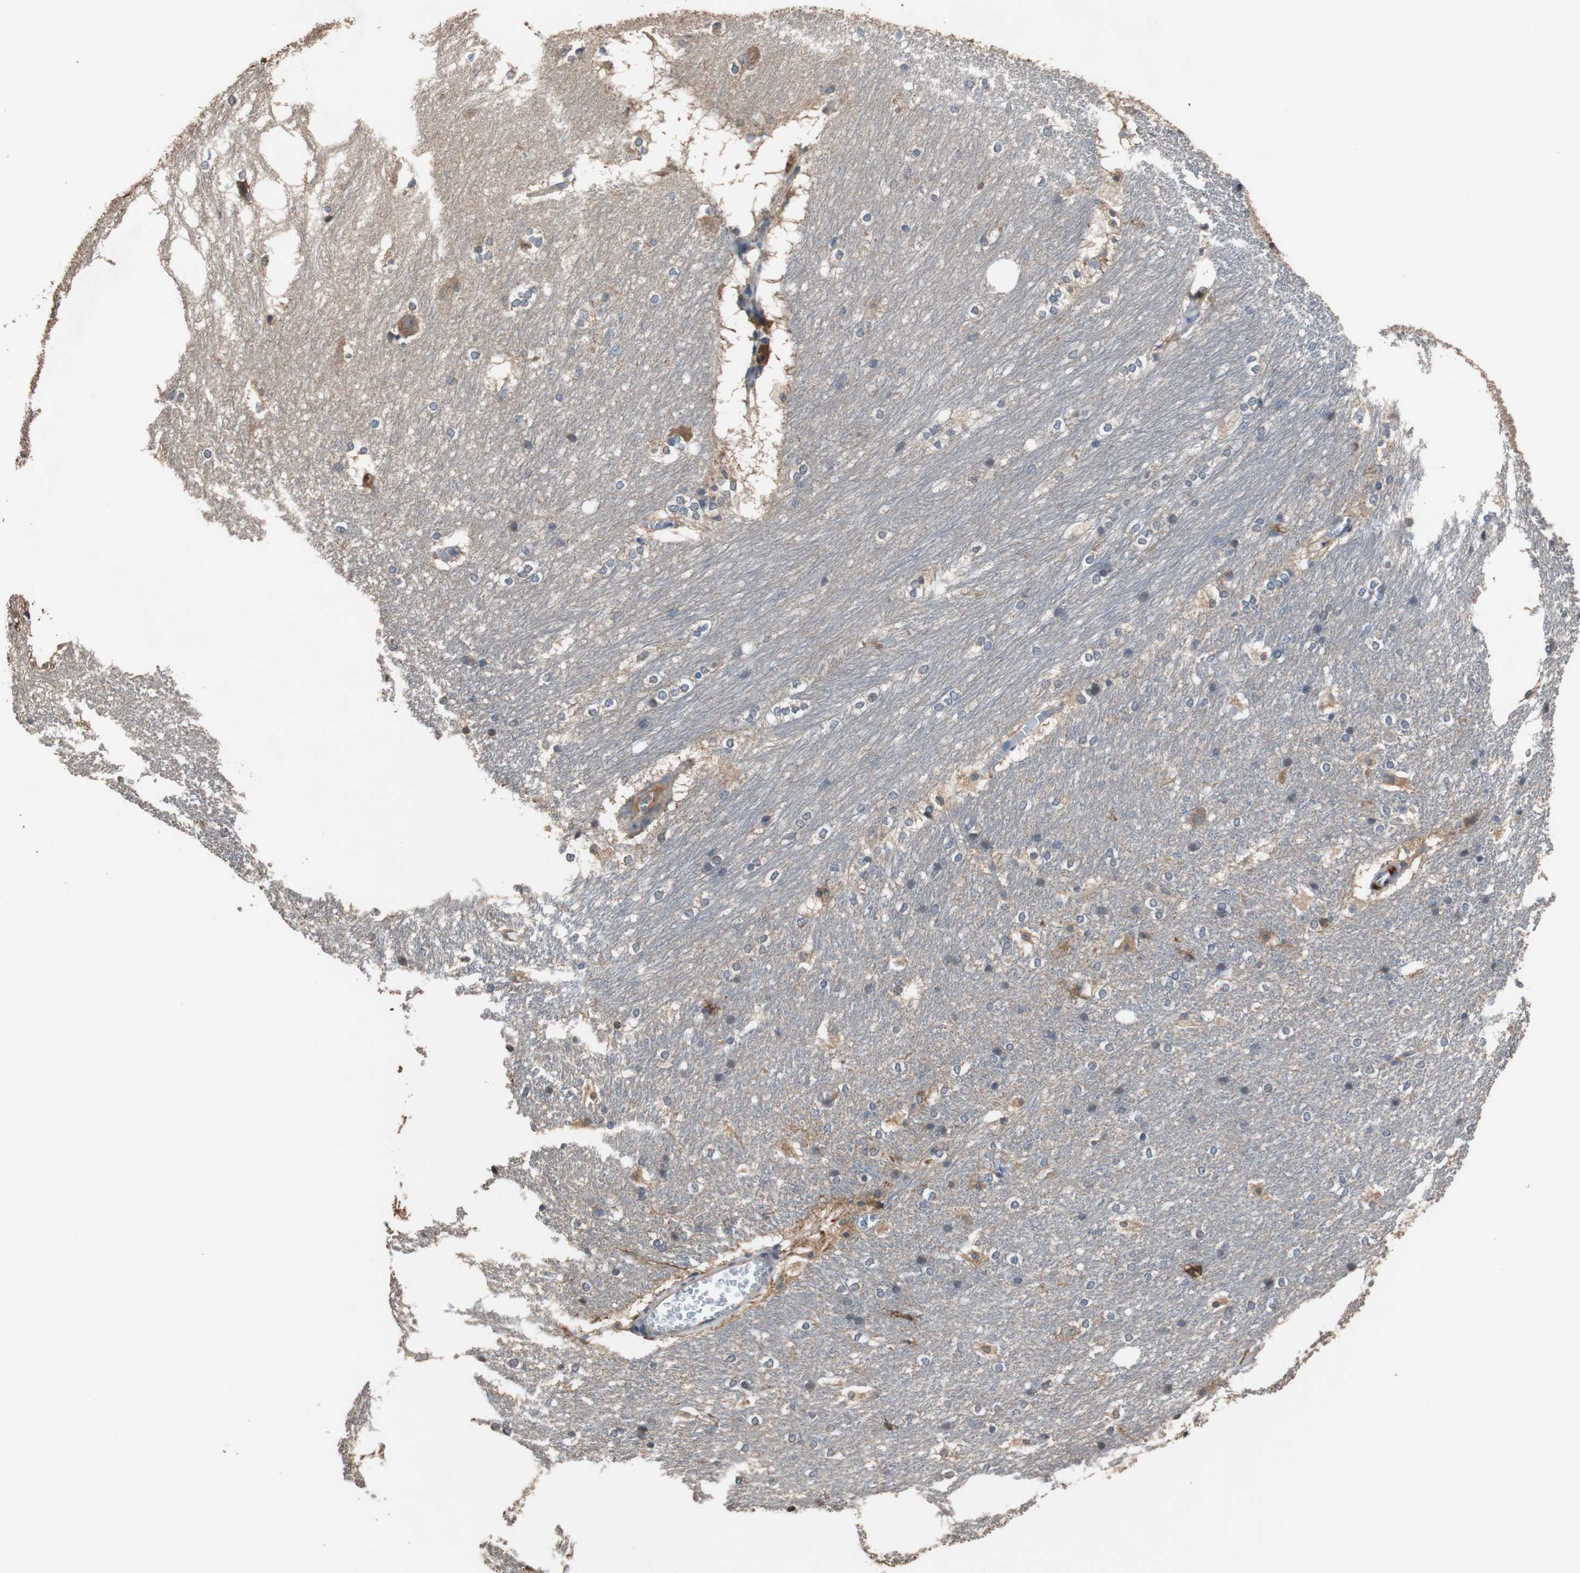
{"staining": {"intensity": "moderate", "quantity": "<25%", "location": "cytoplasmic/membranous"}, "tissue": "hippocampus", "cell_type": "Glial cells", "image_type": "normal", "snomed": [{"axis": "morphology", "description": "Normal tissue, NOS"}, {"axis": "topography", "description": "Hippocampus"}], "caption": "Protein positivity by immunohistochemistry displays moderate cytoplasmic/membranous positivity in approximately <25% of glial cells in benign hippocampus.", "gene": "SCIMP", "patient": {"sex": "female", "age": 19}}